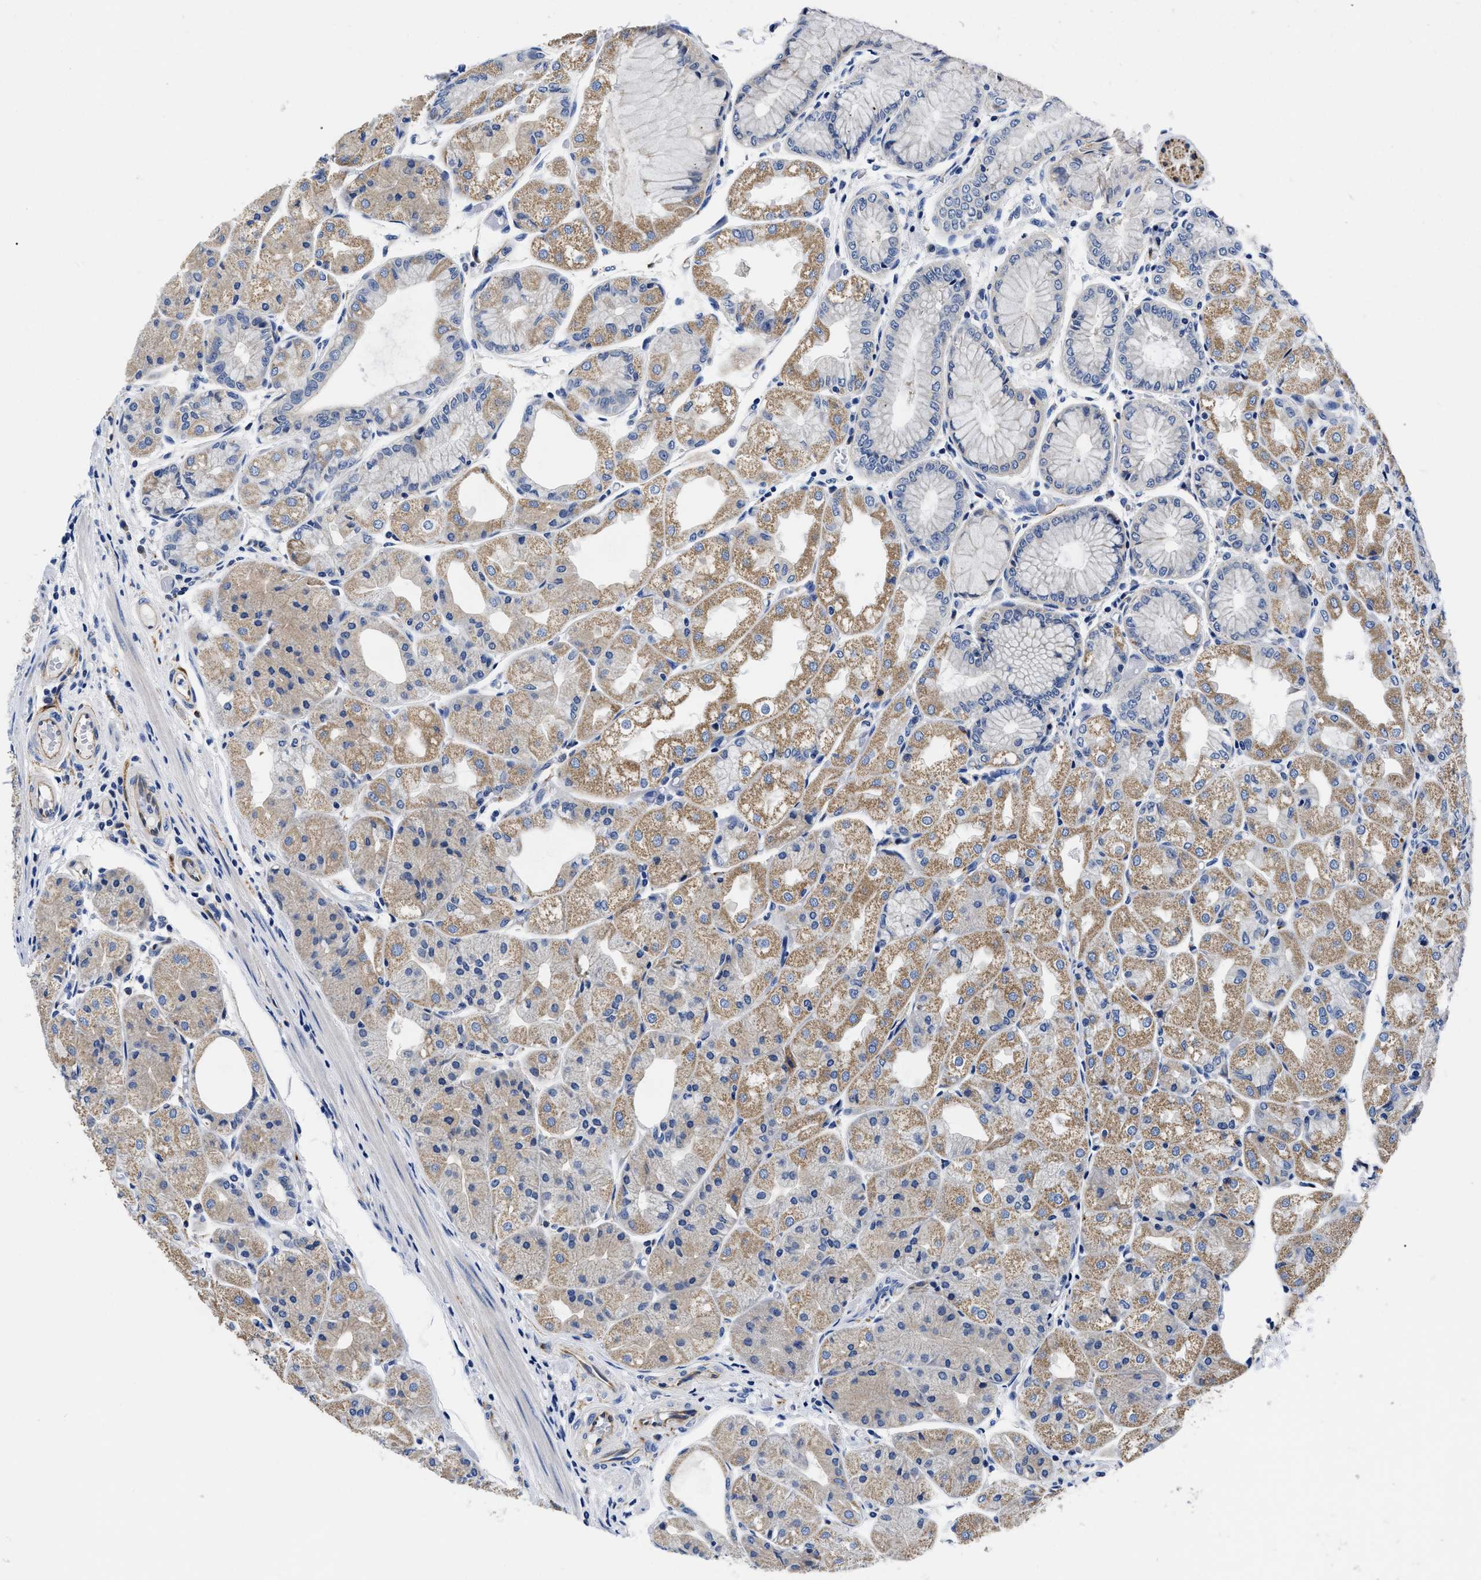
{"staining": {"intensity": "moderate", "quantity": ">75%", "location": "cytoplasmic/membranous"}, "tissue": "stomach", "cell_type": "Glandular cells", "image_type": "normal", "snomed": [{"axis": "morphology", "description": "Normal tissue, NOS"}, {"axis": "topography", "description": "Stomach, upper"}], "caption": "Protein expression analysis of normal stomach displays moderate cytoplasmic/membranous staining in about >75% of glandular cells. (Stains: DAB in brown, nuclei in blue, Microscopy: brightfield microscopy at high magnification).", "gene": "SLC35F1", "patient": {"sex": "male", "age": 72}}